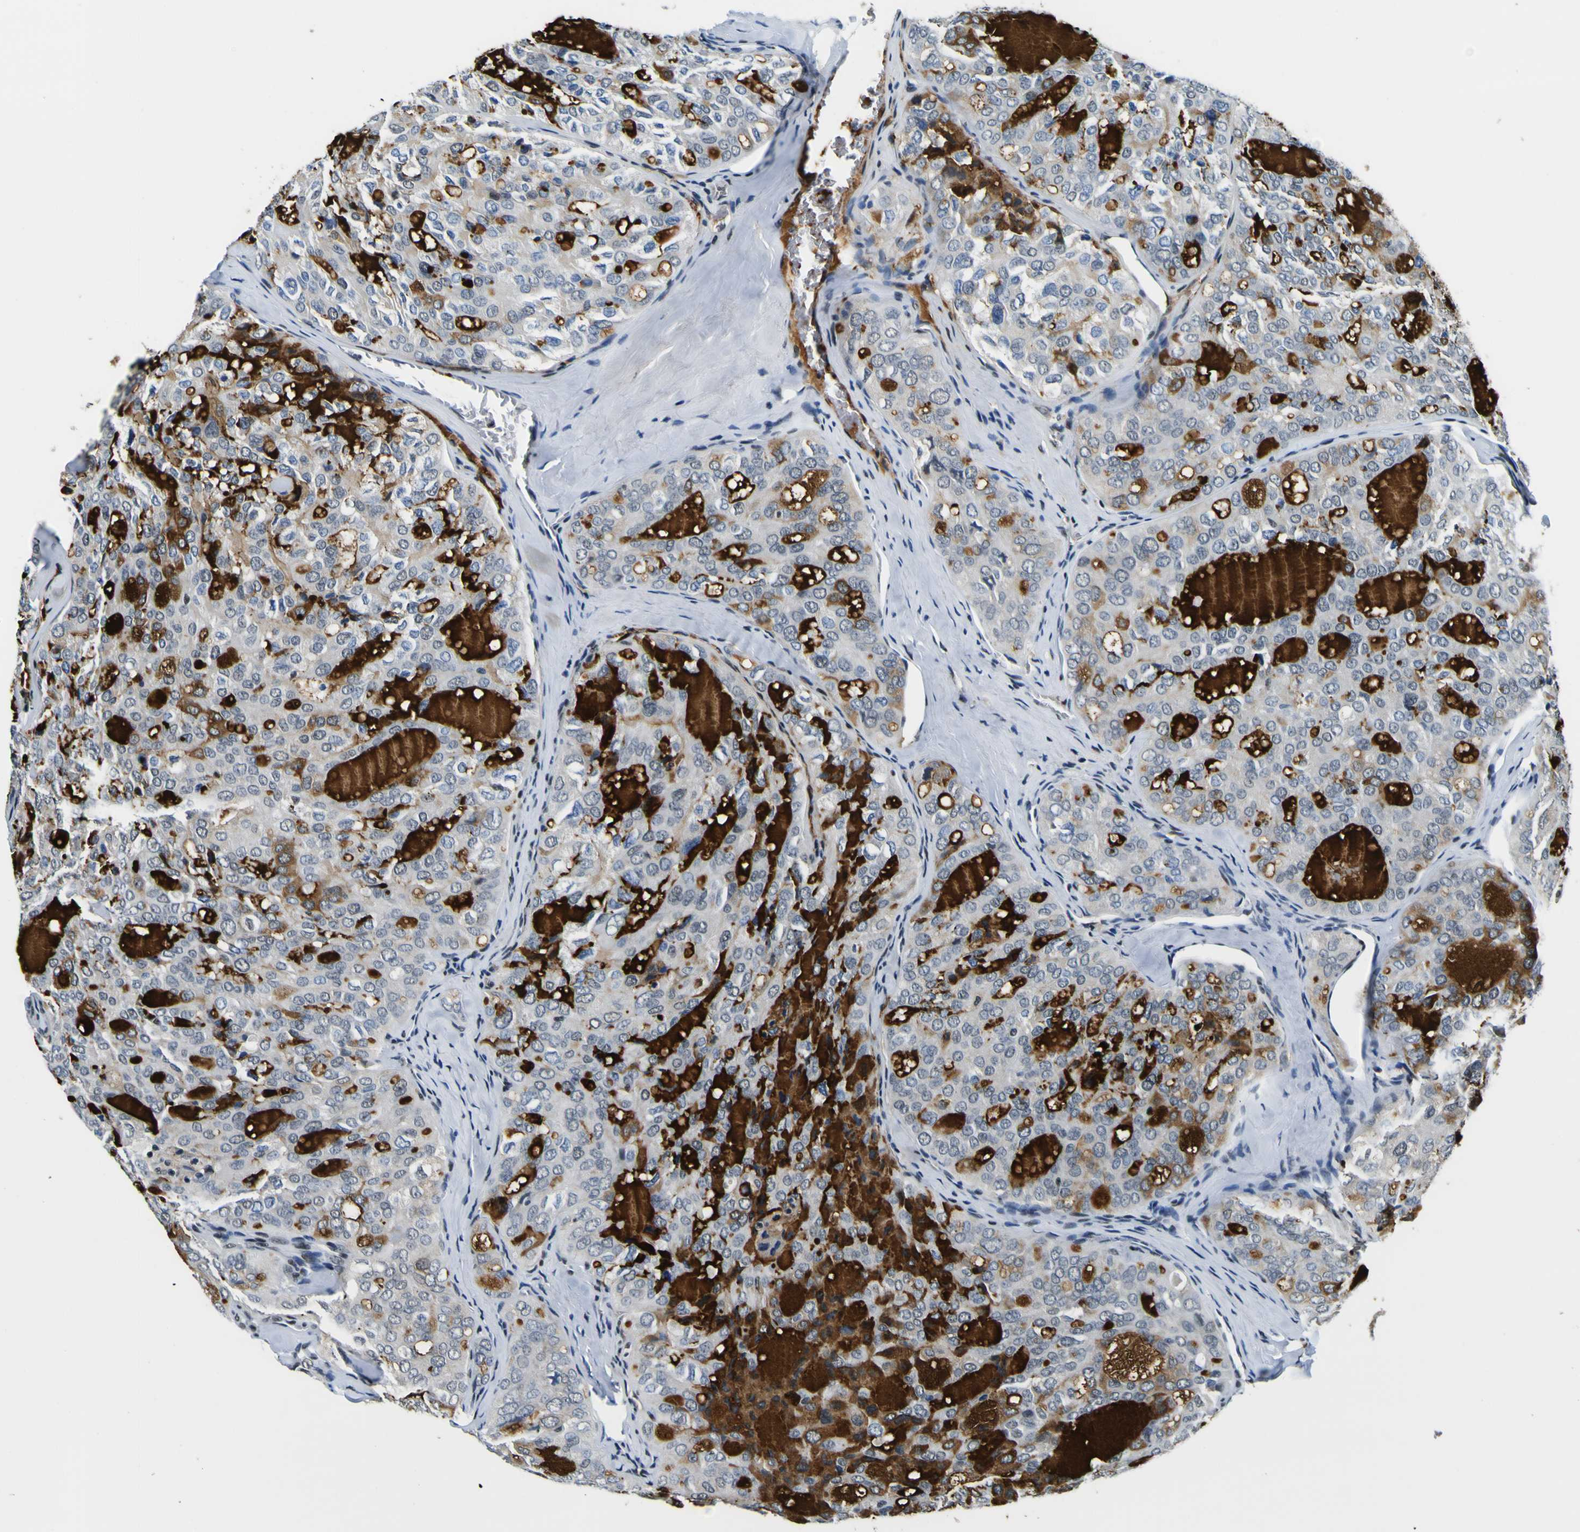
{"staining": {"intensity": "negative", "quantity": "none", "location": "none"}, "tissue": "thyroid cancer", "cell_type": "Tumor cells", "image_type": "cancer", "snomed": [{"axis": "morphology", "description": "Follicular adenoma carcinoma, NOS"}, {"axis": "topography", "description": "Thyroid gland"}], "caption": "DAB immunohistochemical staining of human thyroid cancer shows no significant expression in tumor cells. (Brightfield microscopy of DAB (3,3'-diaminobenzidine) IHC at high magnification).", "gene": "SP1", "patient": {"sex": "male", "age": 75}}